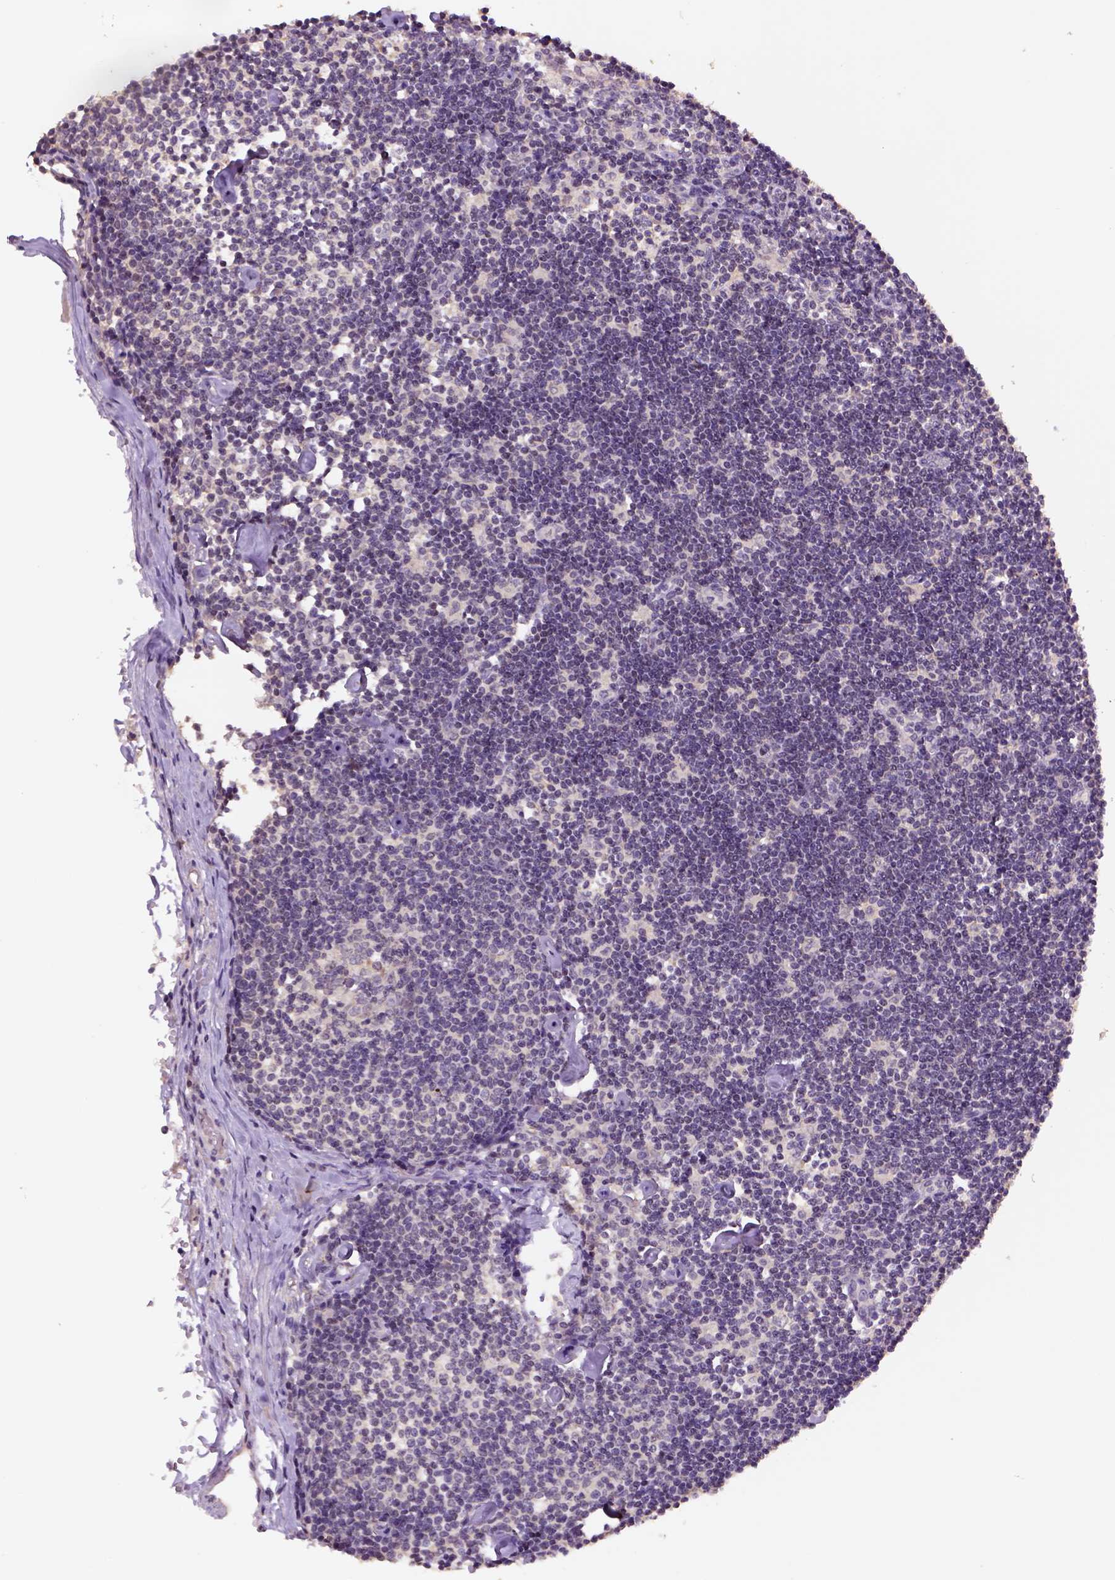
{"staining": {"intensity": "weak", "quantity": "<25%", "location": "nuclear"}, "tissue": "lymph node", "cell_type": "Germinal center cells", "image_type": "normal", "snomed": [{"axis": "morphology", "description": "Normal tissue, NOS"}, {"axis": "topography", "description": "Lymph node"}], "caption": "An immunohistochemistry (IHC) histopathology image of benign lymph node is shown. There is no staining in germinal center cells of lymph node.", "gene": "SCML4", "patient": {"sex": "female", "age": 42}}